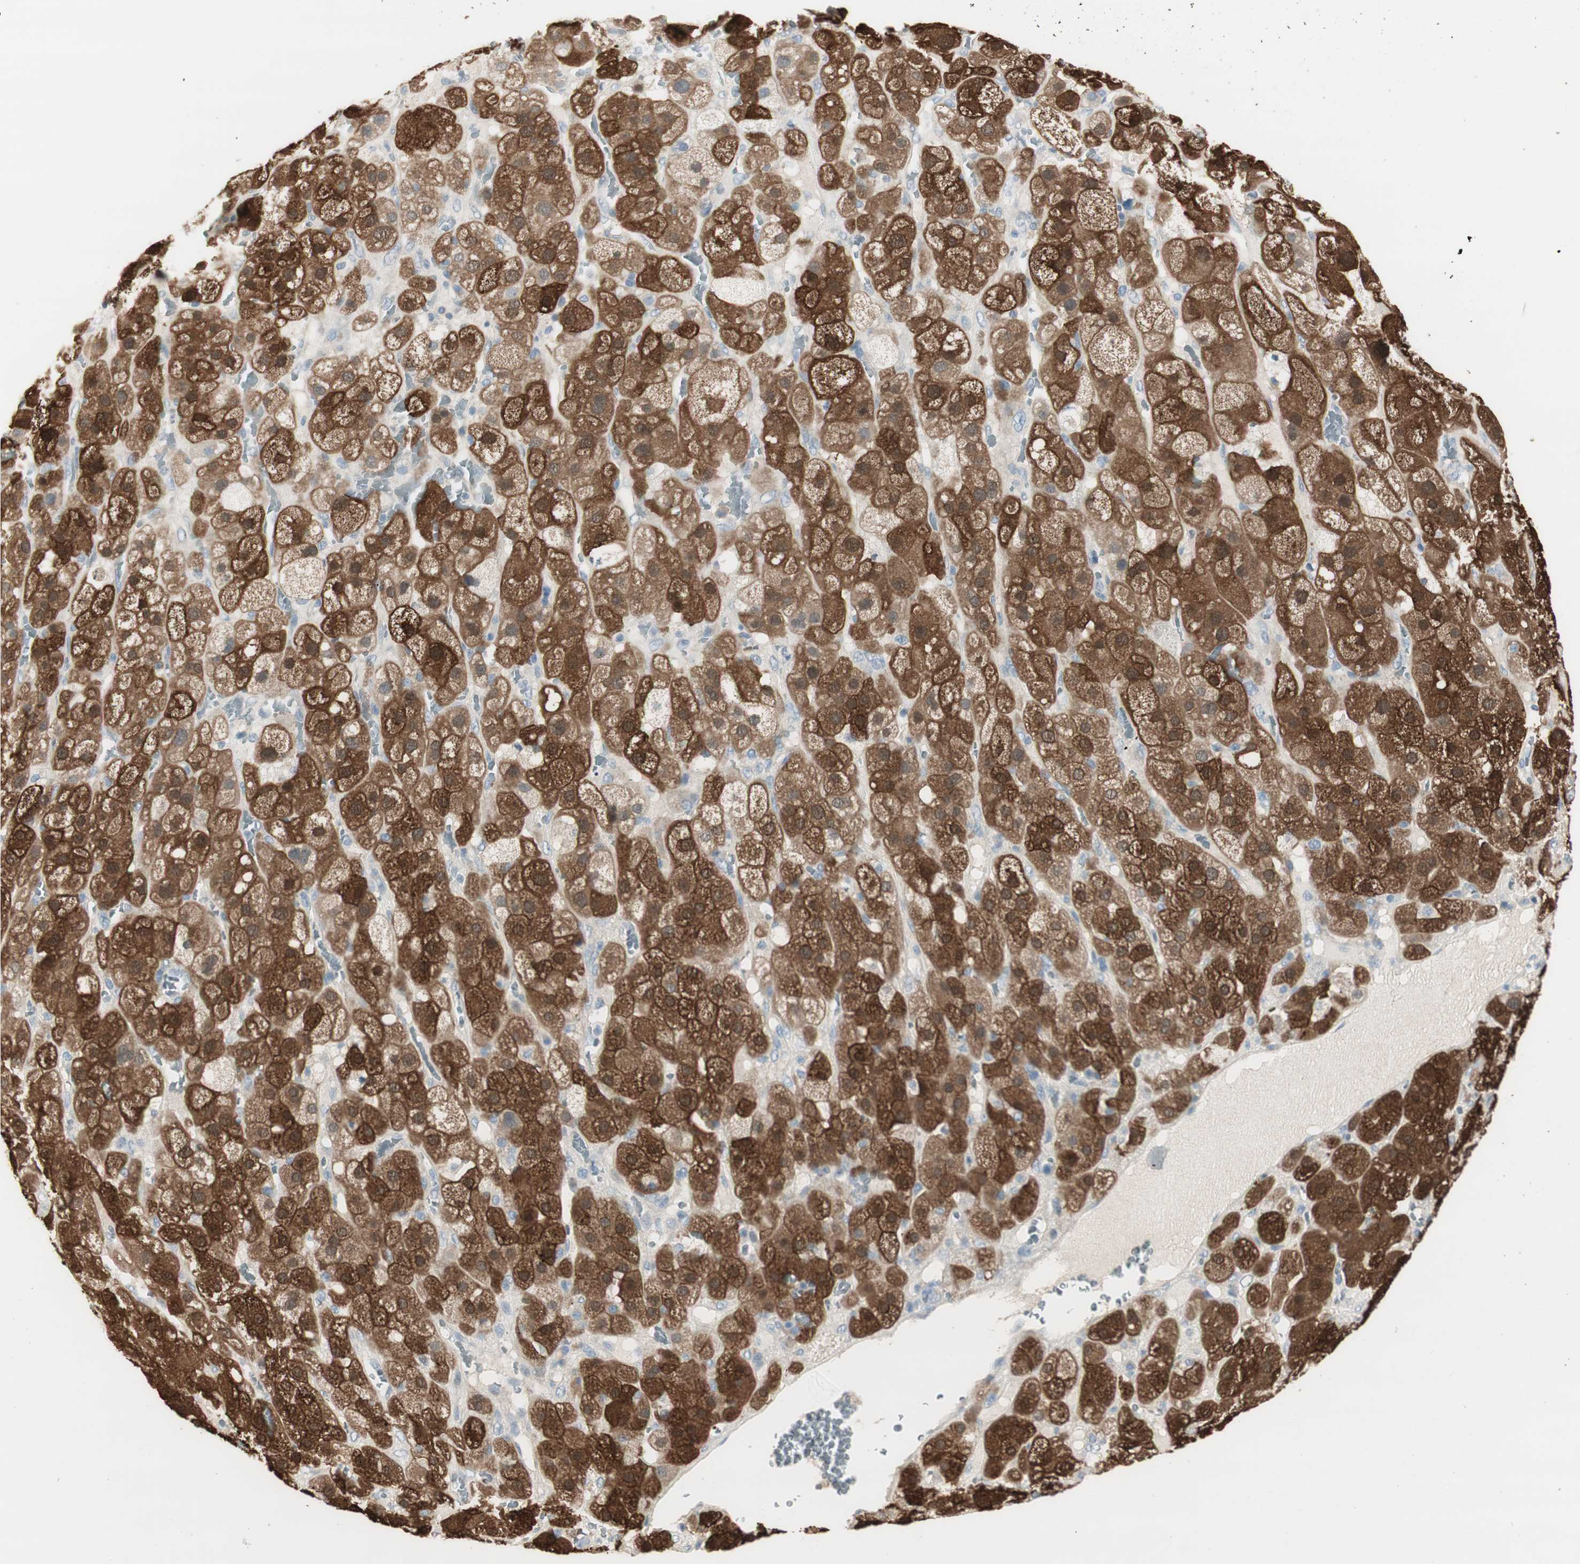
{"staining": {"intensity": "strong", "quantity": "25%-75%", "location": "cytoplasmic/membranous,nuclear"}, "tissue": "adrenal gland", "cell_type": "Glandular cells", "image_type": "normal", "snomed": [{"axis": "morphology", "description": "Normal tissue, NOS"}, {"axis": "topography", "description": "Adrenal gland"}], "caption": "Immunohistochemical staining of unremarkable human adrenal gland reveals high levels of strong cytoplasmic/membranous,nuclear expression in about 25%-75% of glandular cells.", "gene": "EVA1A", "patient": {"sex": "female", "age": 47}}